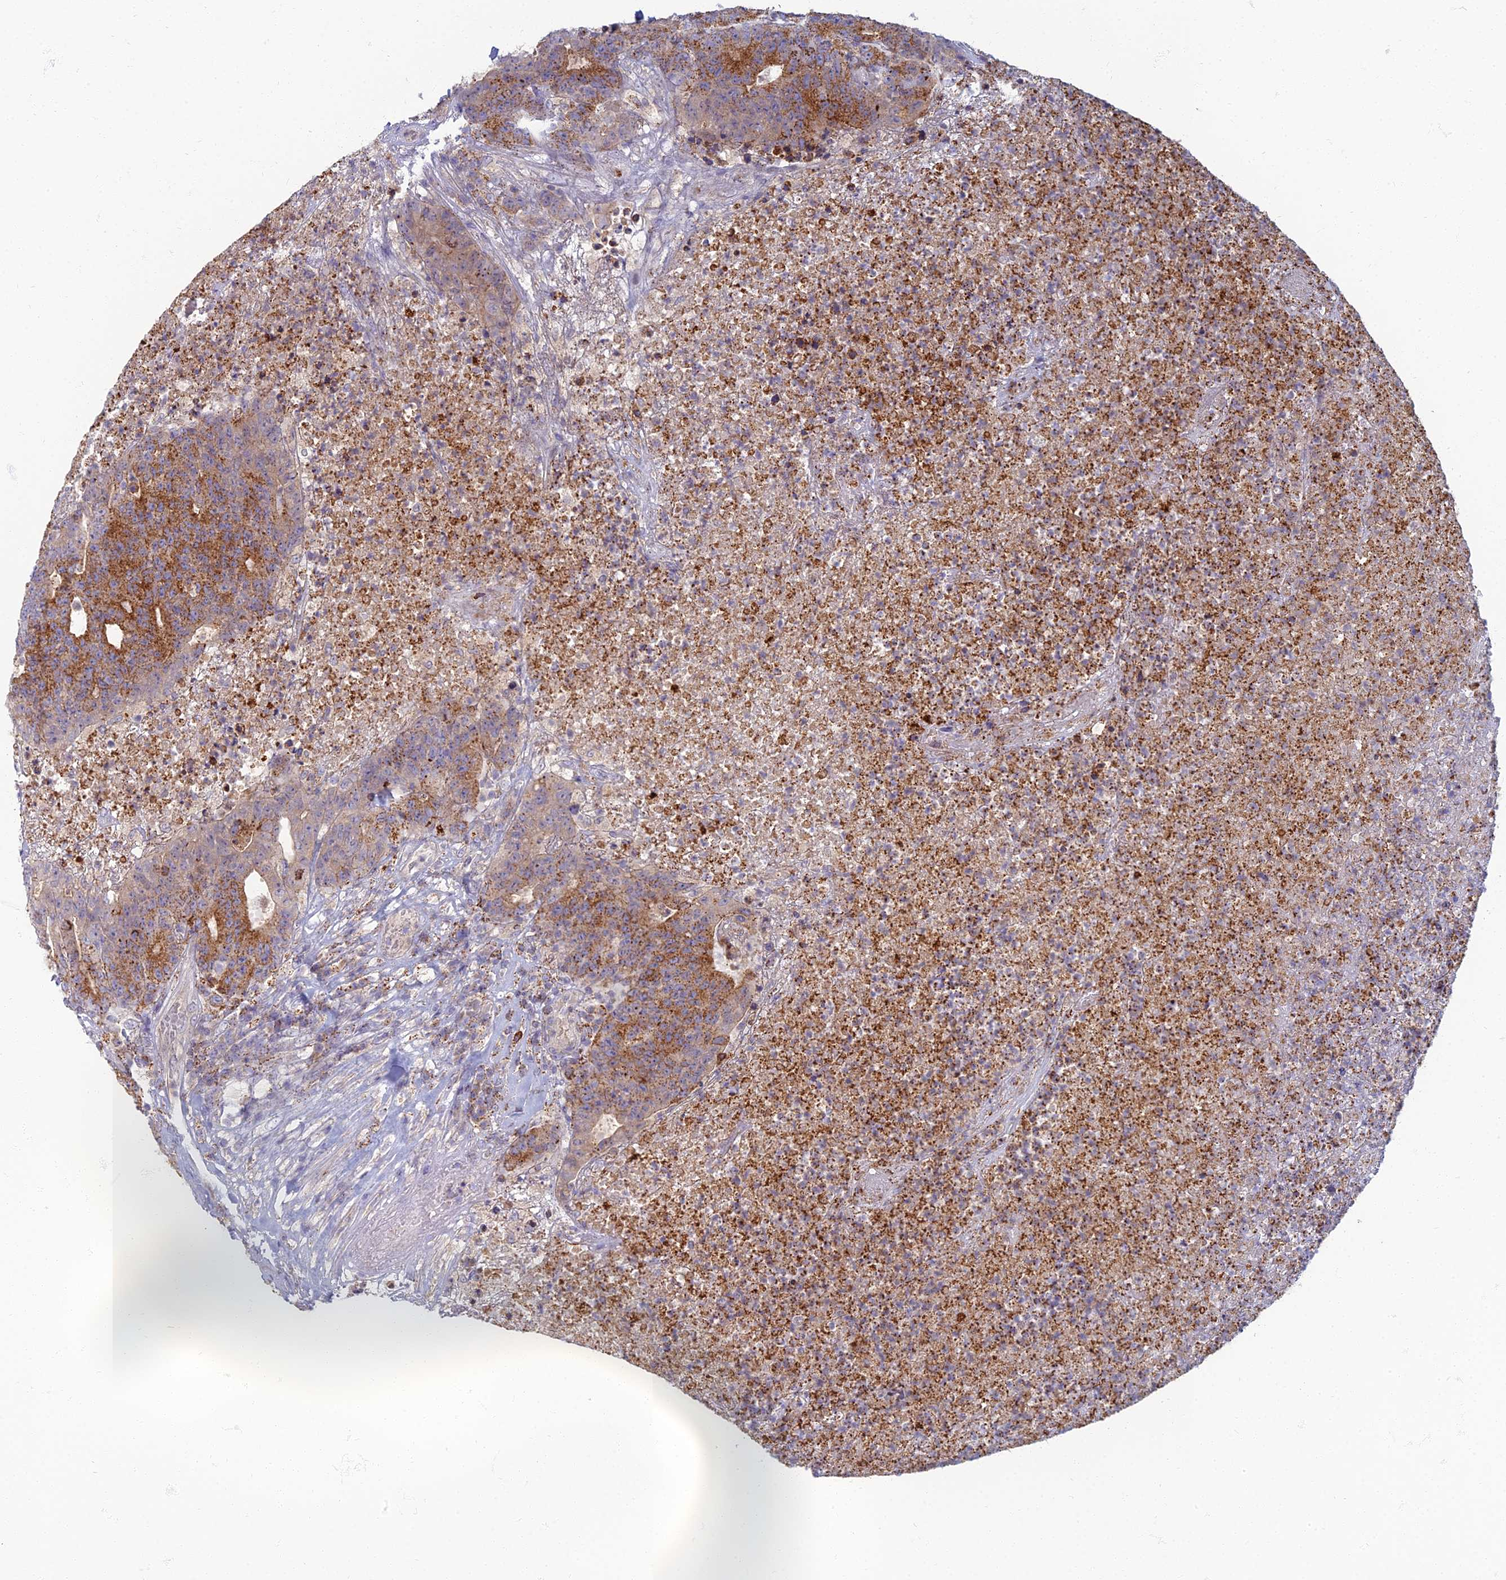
{"staining": {"intensity": "moderate", "quantity": ">75%", "location": "cytoplasmic/membranous"}, "tissue": "colorectal cancer", "cell_type": "Tumor cells", "image_type": "cancer", "snomed": [{"axis": "morphology", "description": "Adenocarcinoma, NOS"}, {"axis": "topography", "description": "Colon"}], "caption": "A brown stain highlights moderate cytoplasmic/membranous expression of a protein in human colorectal cancer tumor cells.", "gene": "CHMP4B", "patient": {"sex": "female", "age": 75}}